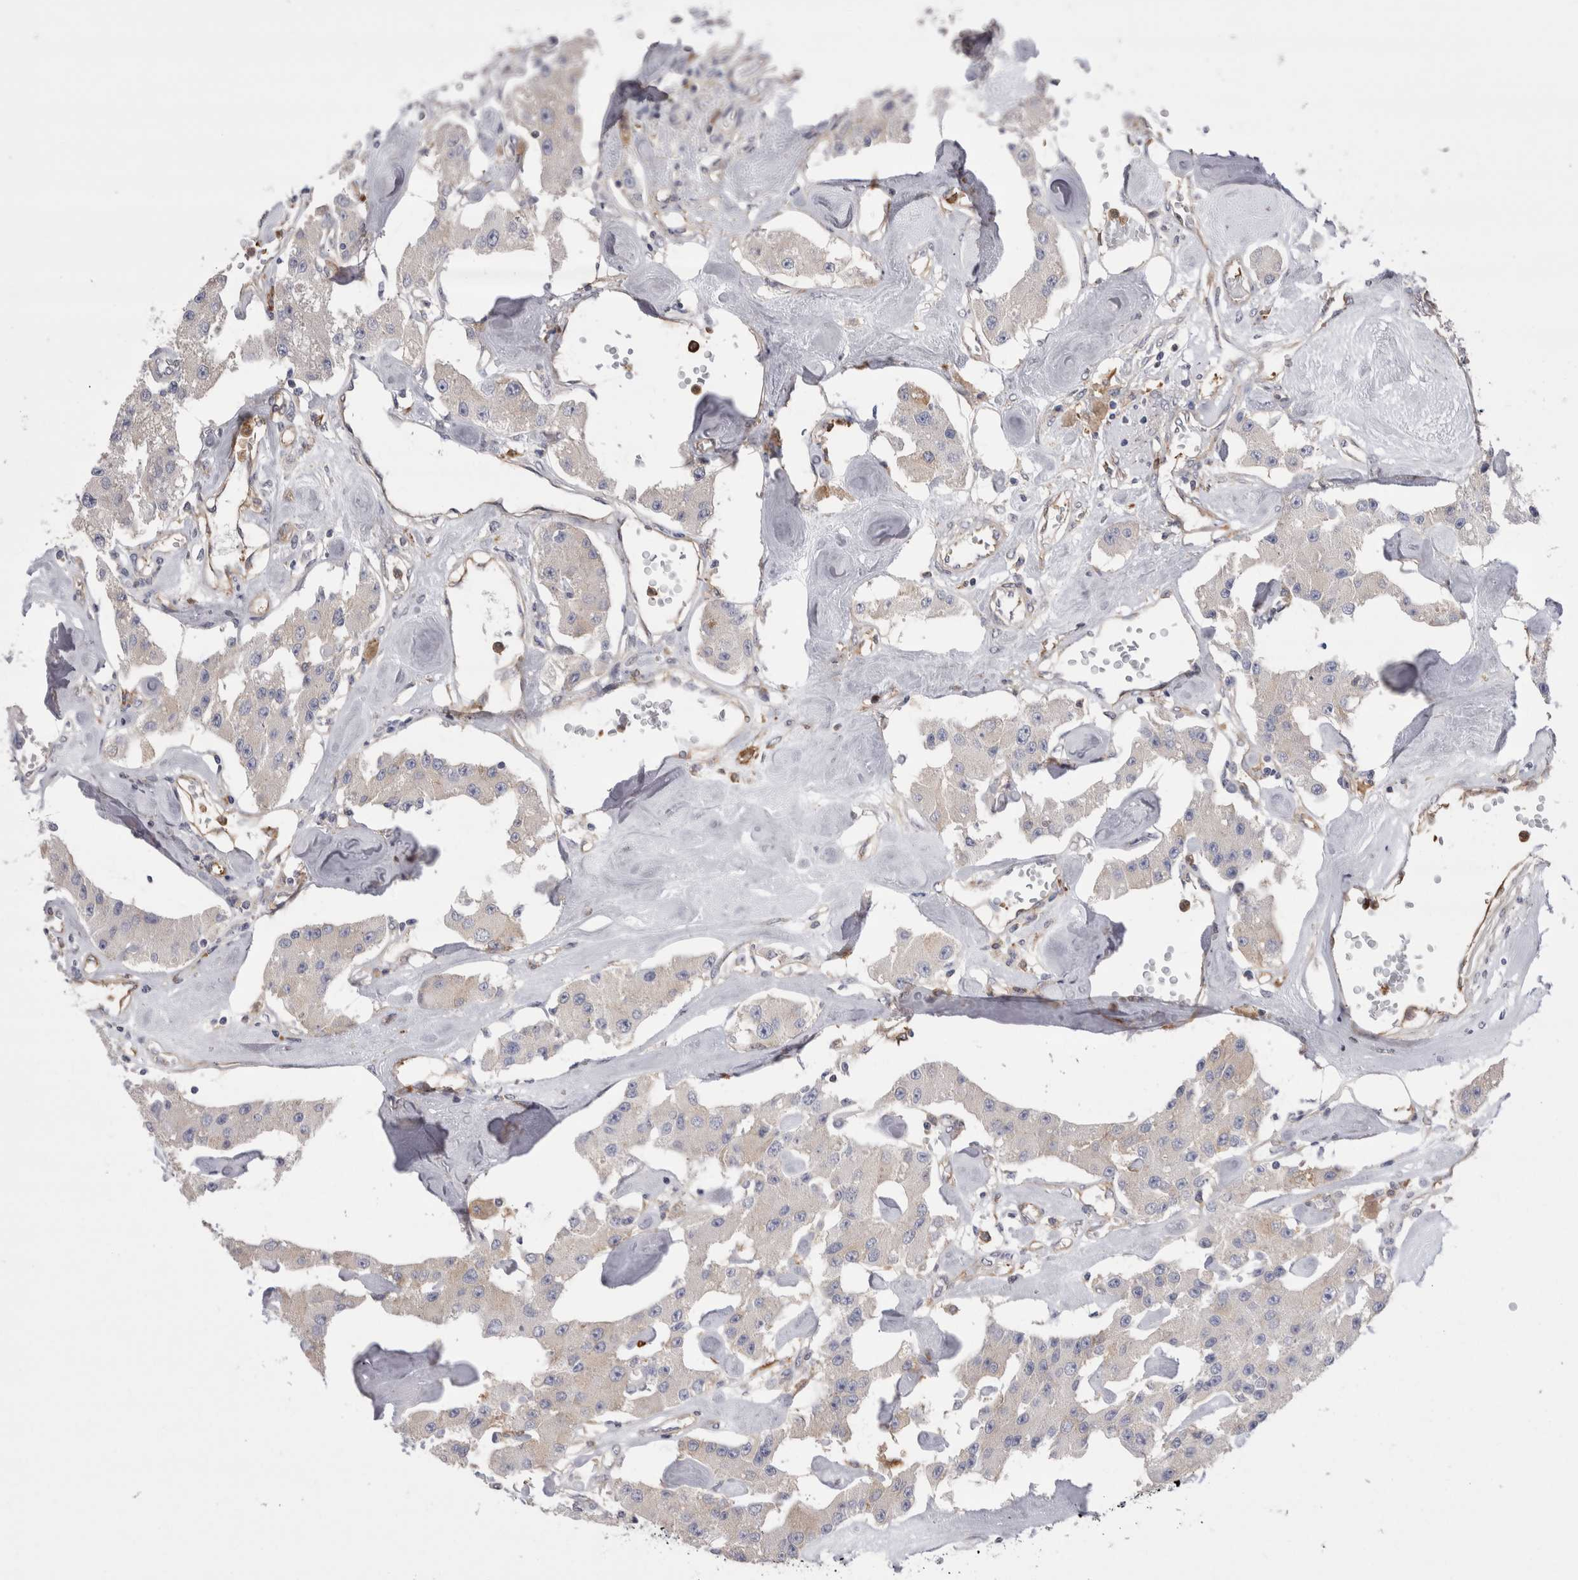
{"staining": {"intensity": "negative", "quantity": "none", "location": "none"}, "tissue": "carcinoid", "cell_type": "Tumor cells", "image_type": "cancer", "snomed": [{"axis": "morphology", "description": "Carcinoid, malignant, NOS"}, {"axis": "topography", "description": "Pancreas"}], "caption": "Photomicrograph shows no significant protein expression in tumor cells of carcinoid.", "gene": "RAB11FIP1", "patient": {"sex": "male", "age": 41}}